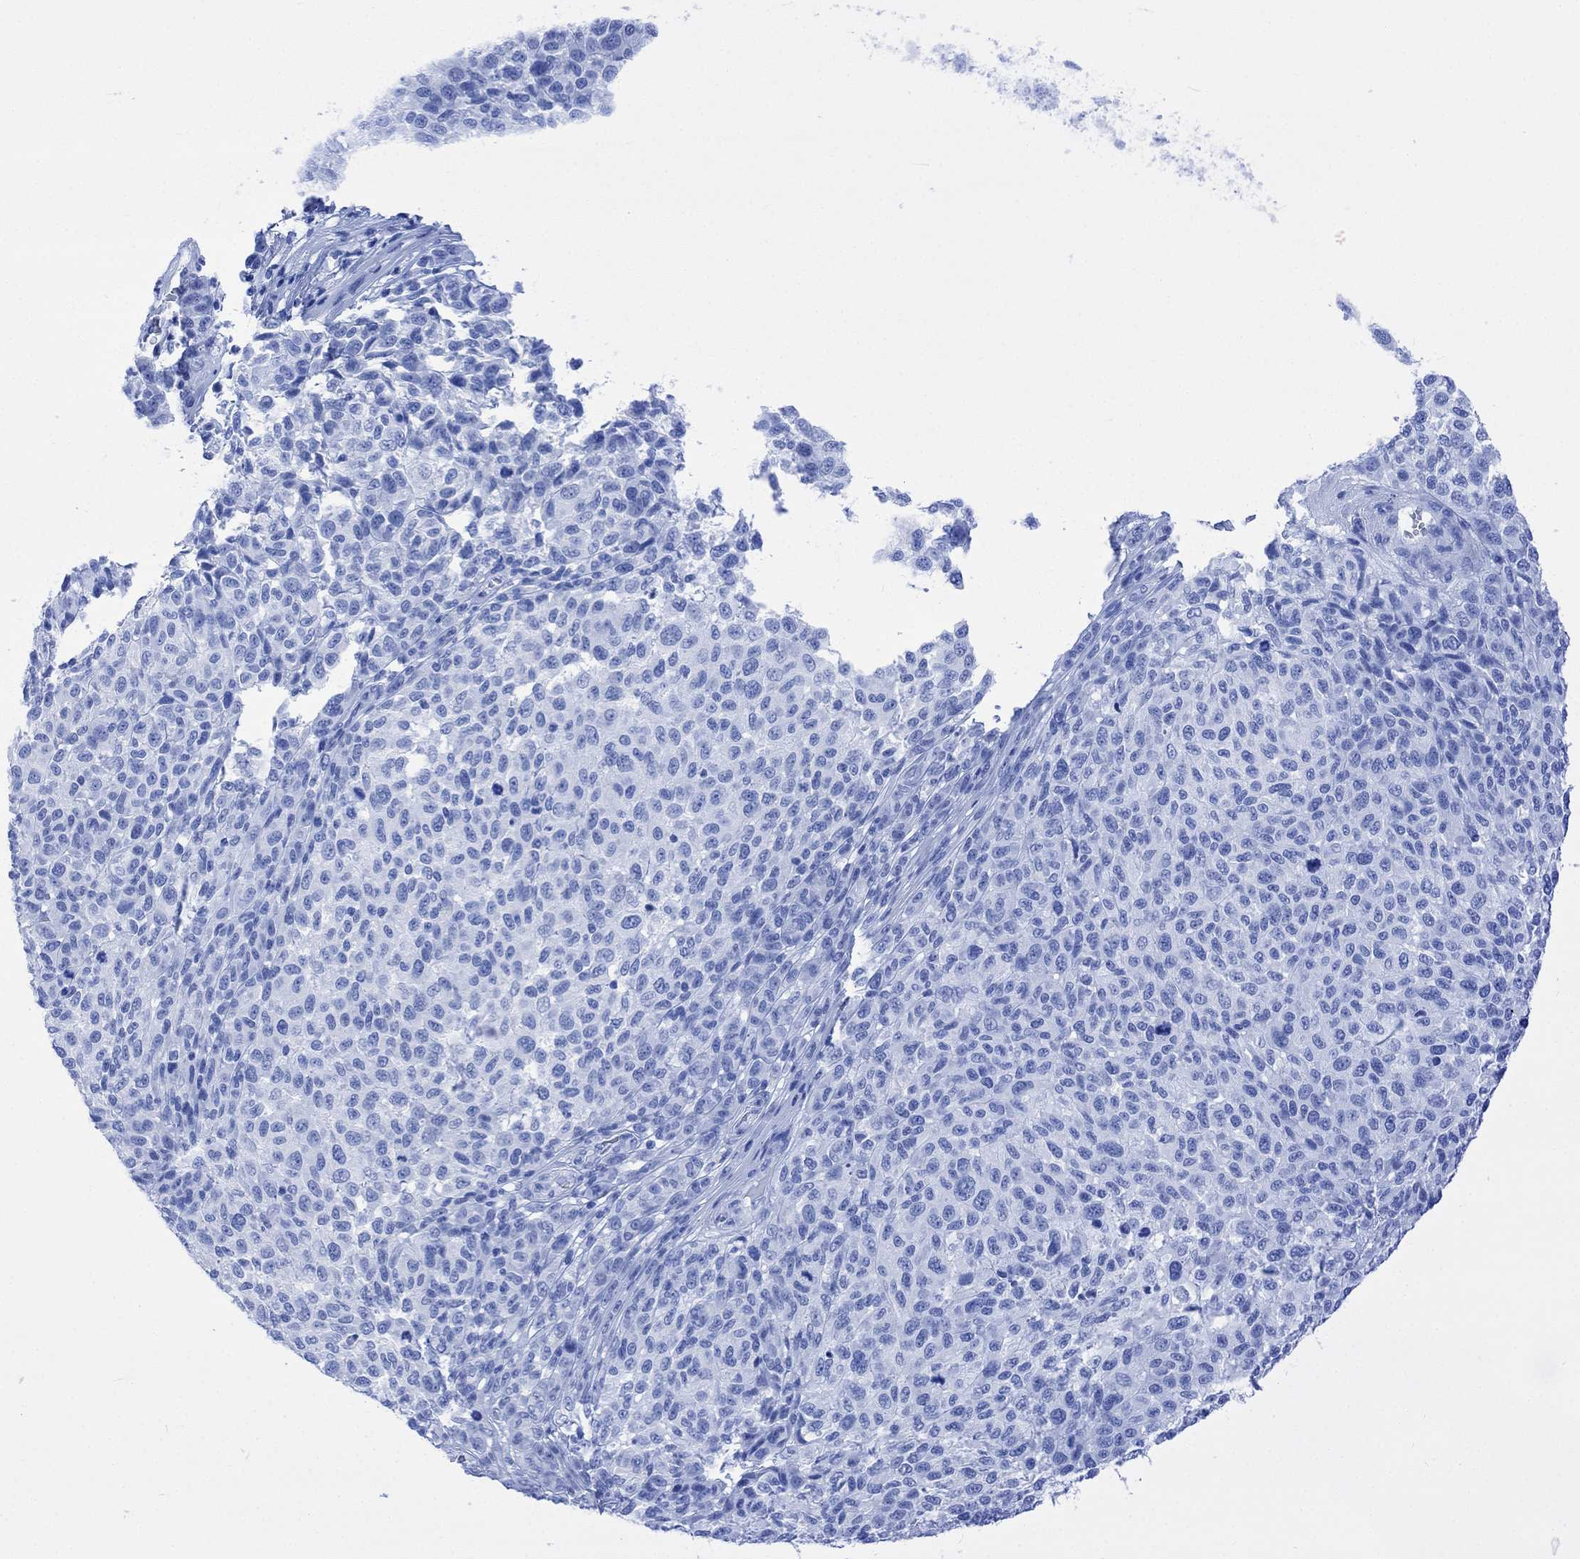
{"staining": {"intensity": "negative", "quantity": "none", "location": "none"}, "tissue": "melanoma", "cell_type": "Tumor cells", "image_type": "cancer", "snomed": [{"axis": "morphology", "description": "Malignant melanoma, NOS"}, {"axis": "topography", "description": "Skin"}], "caption": "This is an immunohistochemistry image of melanoma. There is no staining in tumor cells.", "gene": "CELF4", "patient": {"sex": "male", "age": 59}}